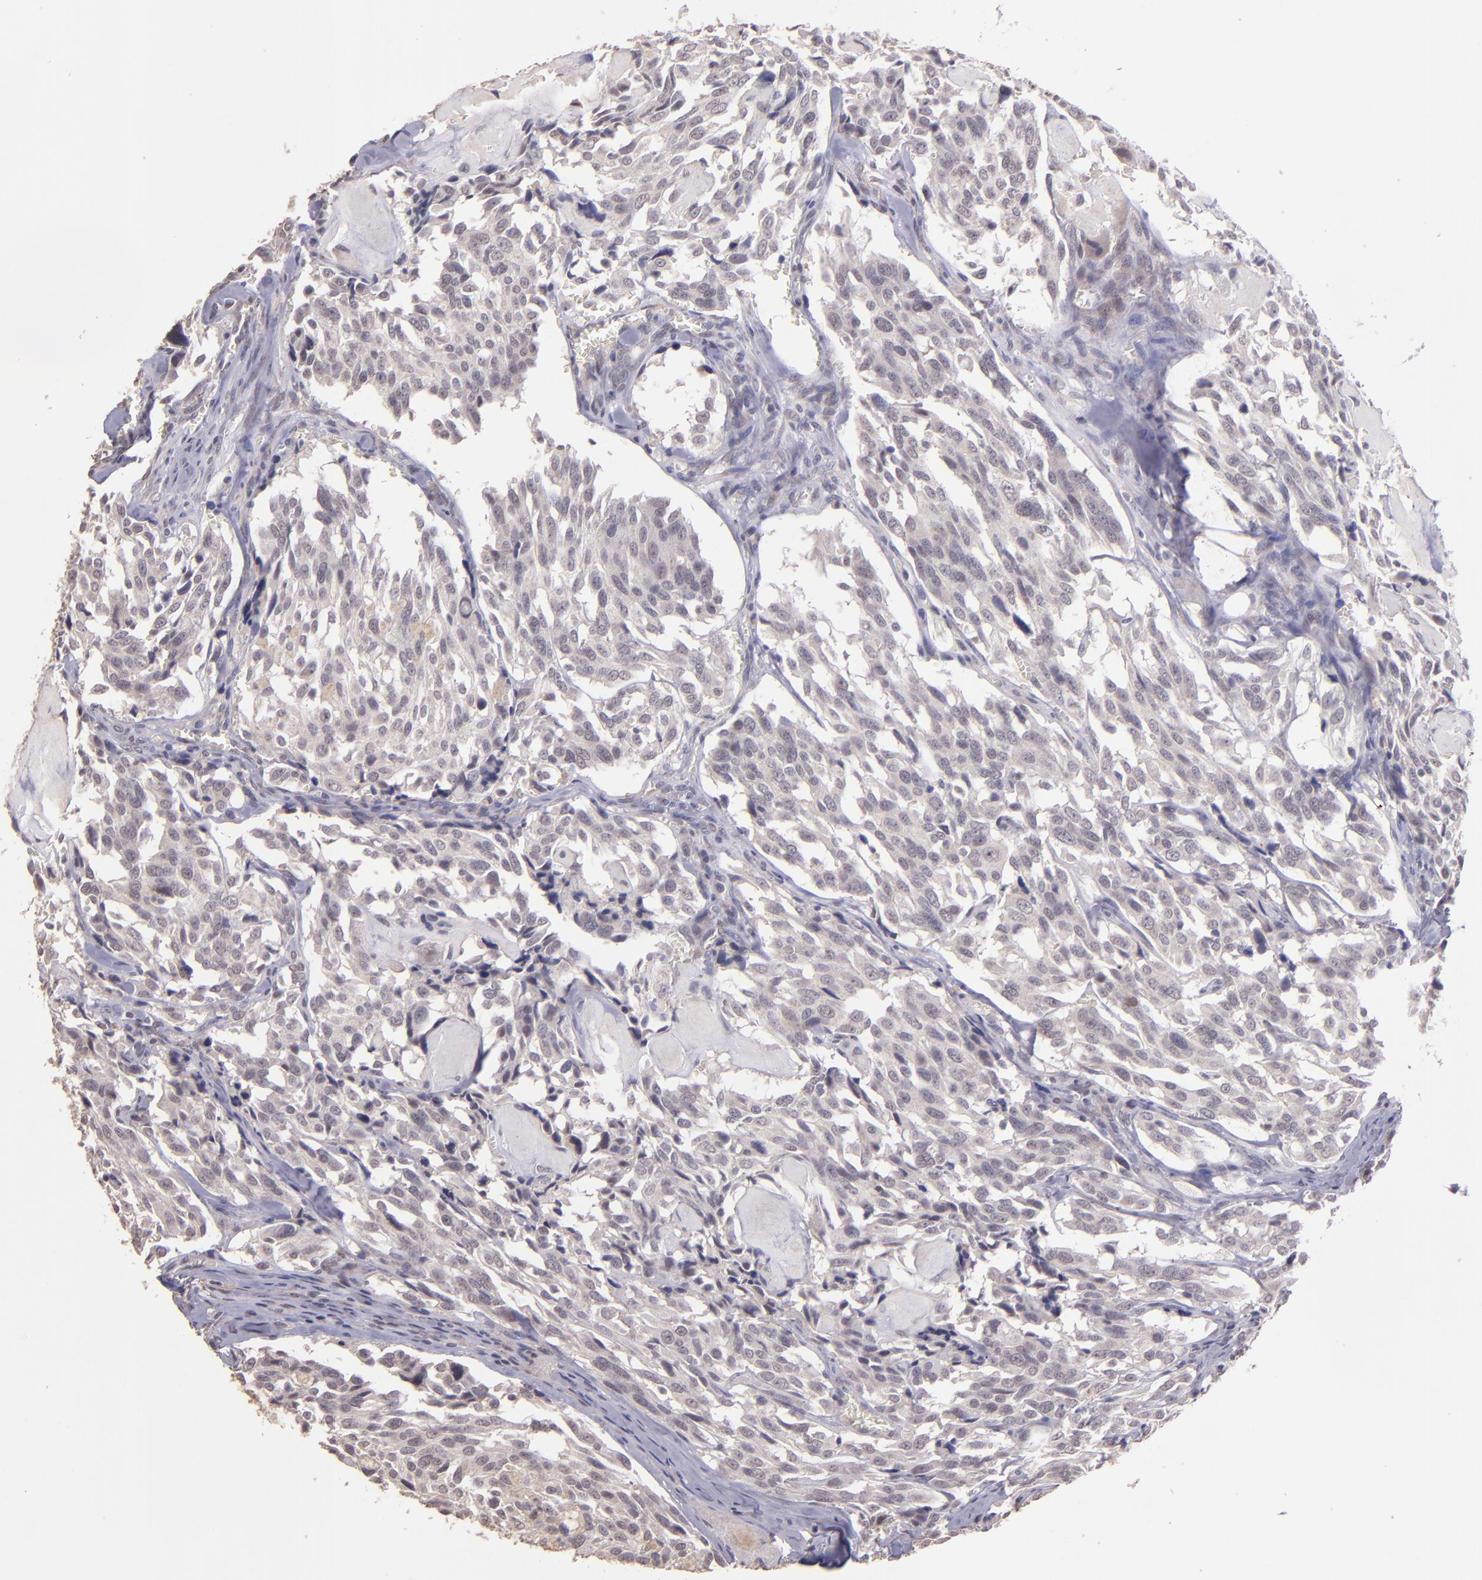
{"staining": {"intensity": "weak", "quantity": ">75%", "location": "cytoplasmic/membranous"}, "tissue": "thyroid cancer", "cell_type": "Tumor cells", "image_type": "cancer", "snomed": [{"axis": "morphology", "description": "Carcinoma, NOS"}, {"axis": "morphology", "description": "Carcinoid, malignant, NOS"}, {"axis": "topography", "description": "Thyroid gland"}], "caption": "Protein staining reveals weak cytoplasmic/membranous positivity in about >75% of tumor cells in thyroid carcinoma.", "gene": "TAF7L", "patient": {"sex": "male", "age": 33}}